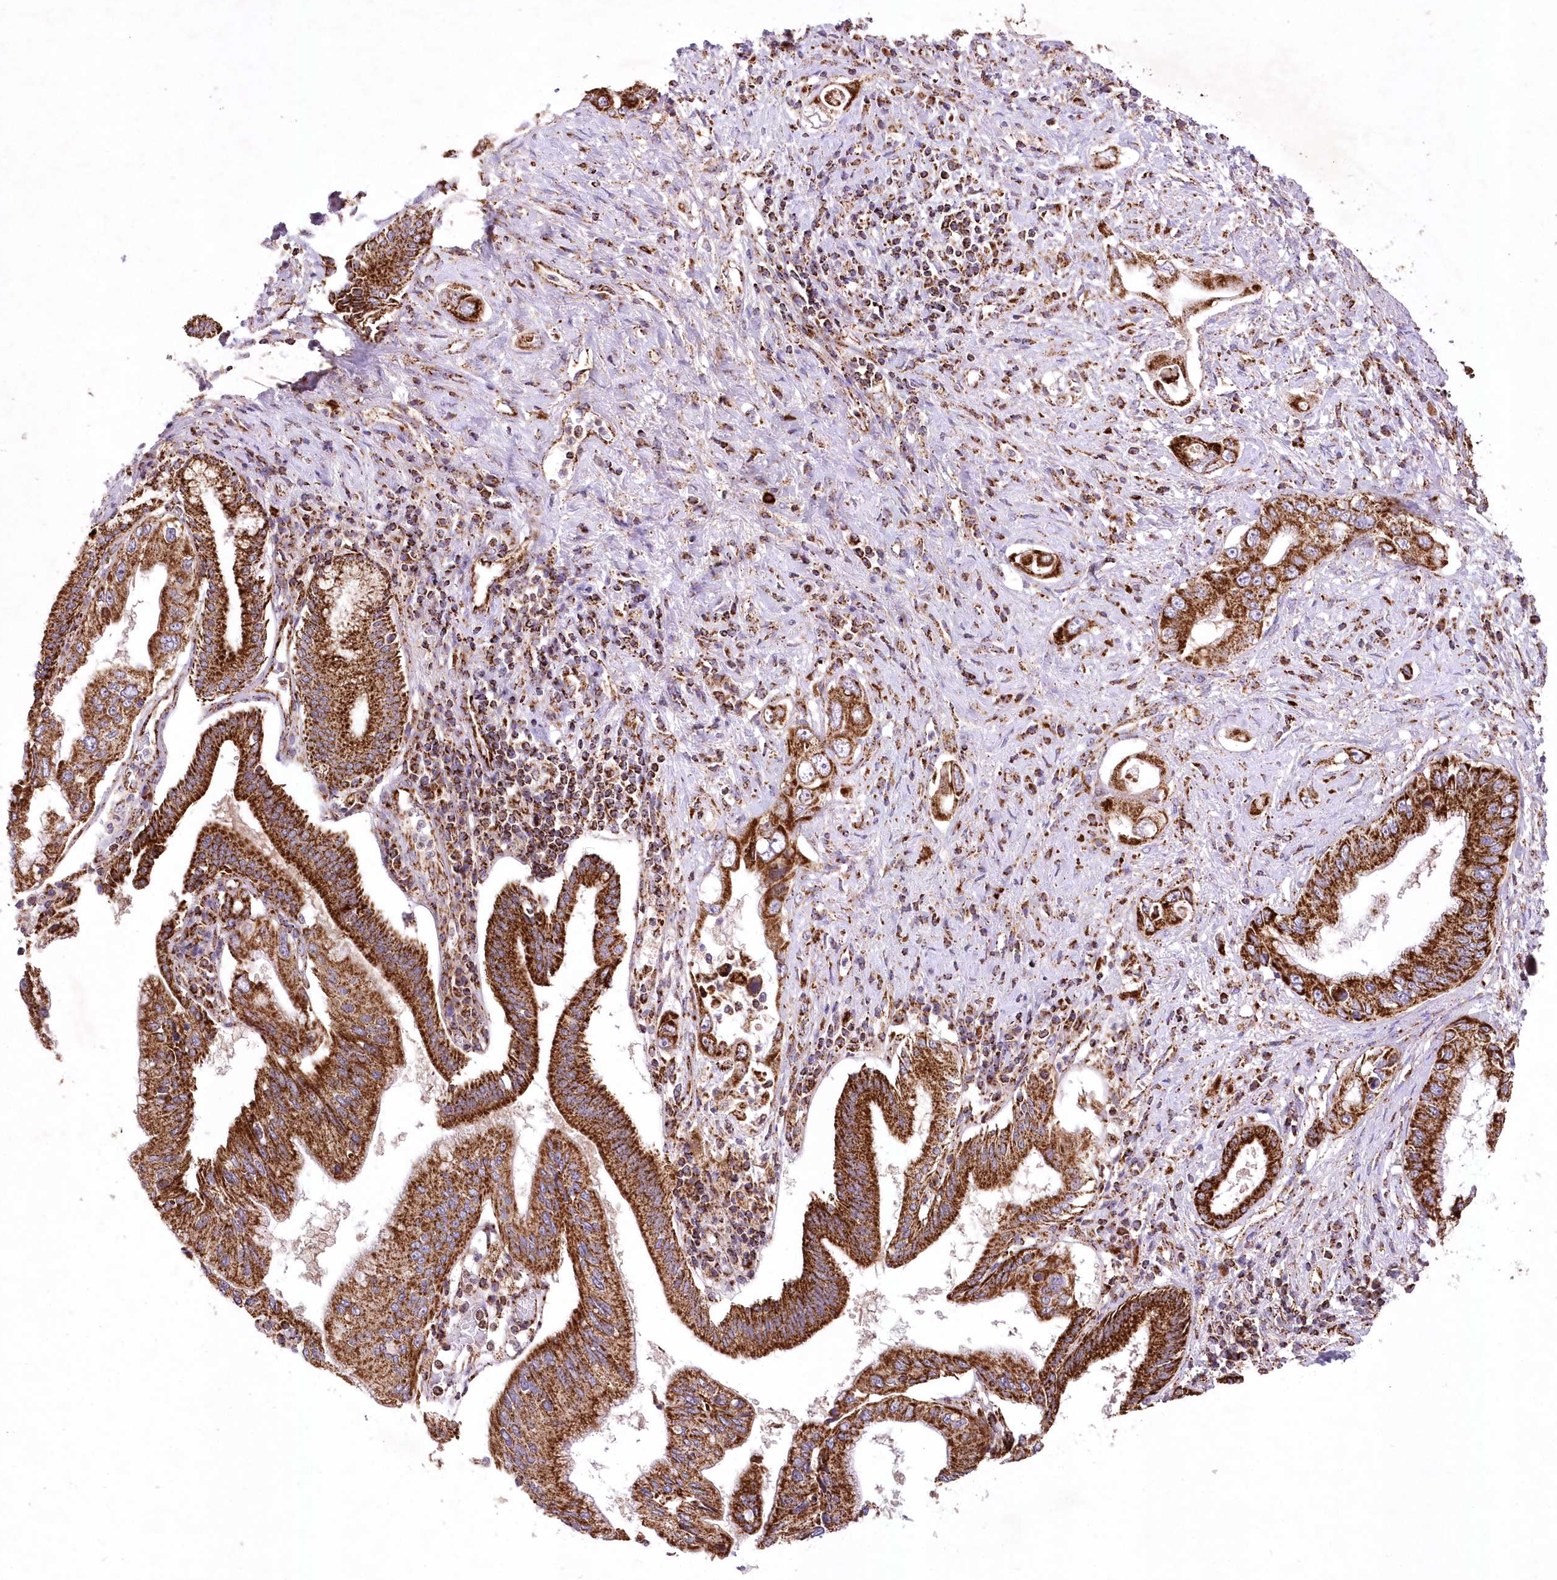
{"staining": {"intensity": "strong", "quantity": ">75%", "location": "cytoplasmic/membranous"}, "tissue": "pancreatic cancer", "cell_type": "Tumor cells", "image_type": "cancer", "snomed": [{"axis": "morphology", "description": "Inflammation, NOS"}, {"axis": "morphology", "description": "Adenocarcinoma, NOS"}, {"axis": "topography", "description": "Pancreas"}], "caption": "Immunohistochemistry (IHC) staining of pancreatic adenocarcinoma, which exhibits high levels of strong cytoplasmic/membranous positivity in approximately >75% of tumor cells indicating strong cytoplasmic/membranous protein staining. The staining was performed using DAB (3,3'-diaminobenzidine) (brown) for protein detection and nuclei were counterstained in hematoxylin (blue).", "gene": "ASNSD1", "patient": {"sex": "female", "age": 56}}